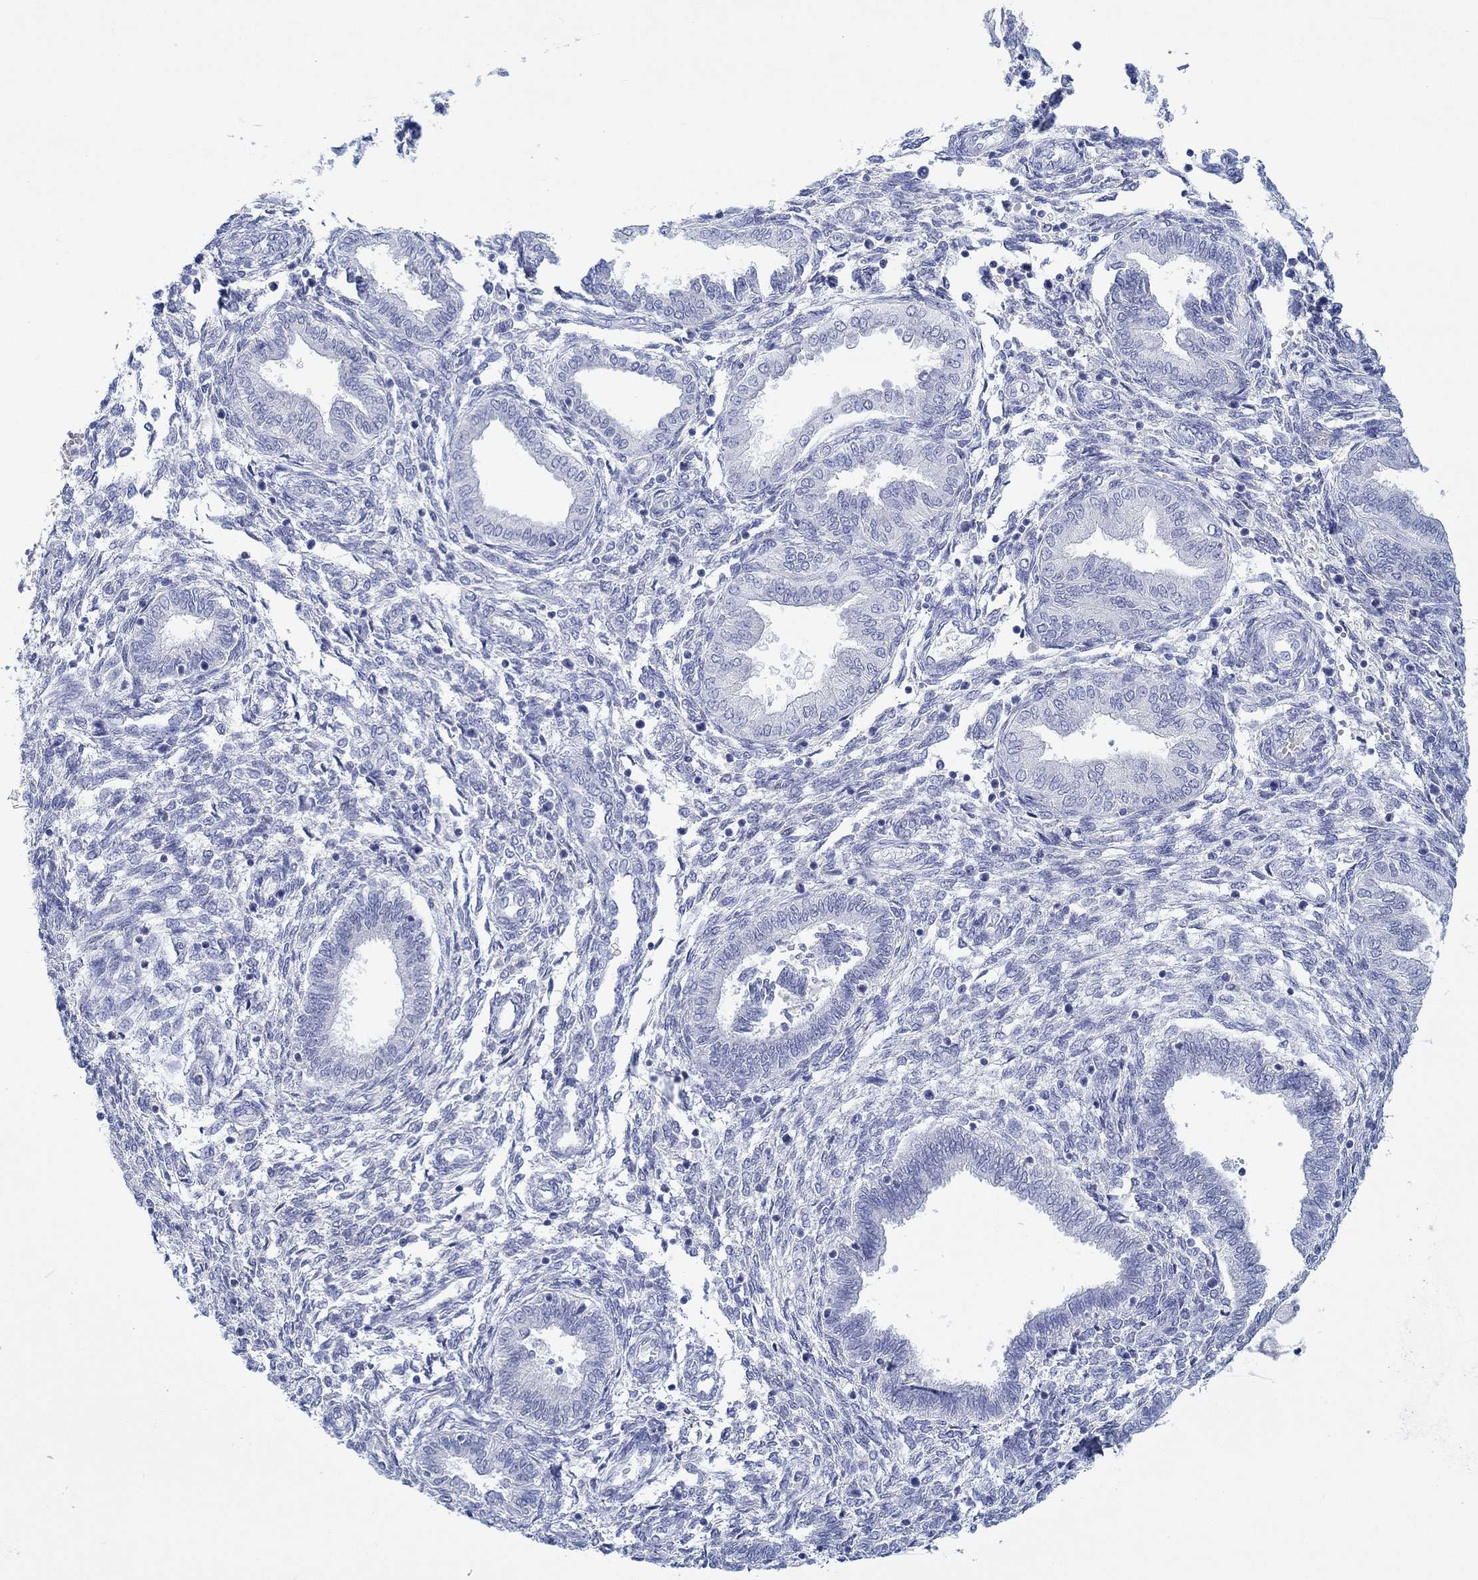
{"staining": {"intensity": "negative", "quantity": "none", "location": "none"}, "tissue": "endometrium", "cell_type": "Cells in endometrial stroma", "image_type": "normal", "snomed": [{"axis": "morphology", "description": "Normal tissue, NOS"}, {"axis": "topography", "description": "Endometrium"}], "caption": "This is an immunohistochemistry (IHC) histopathology image of benign human endometrium. There is no staining in cells in endometrial stroma.", "gene": "PAX9", "patient": {"sex": "female", "age": 42}}